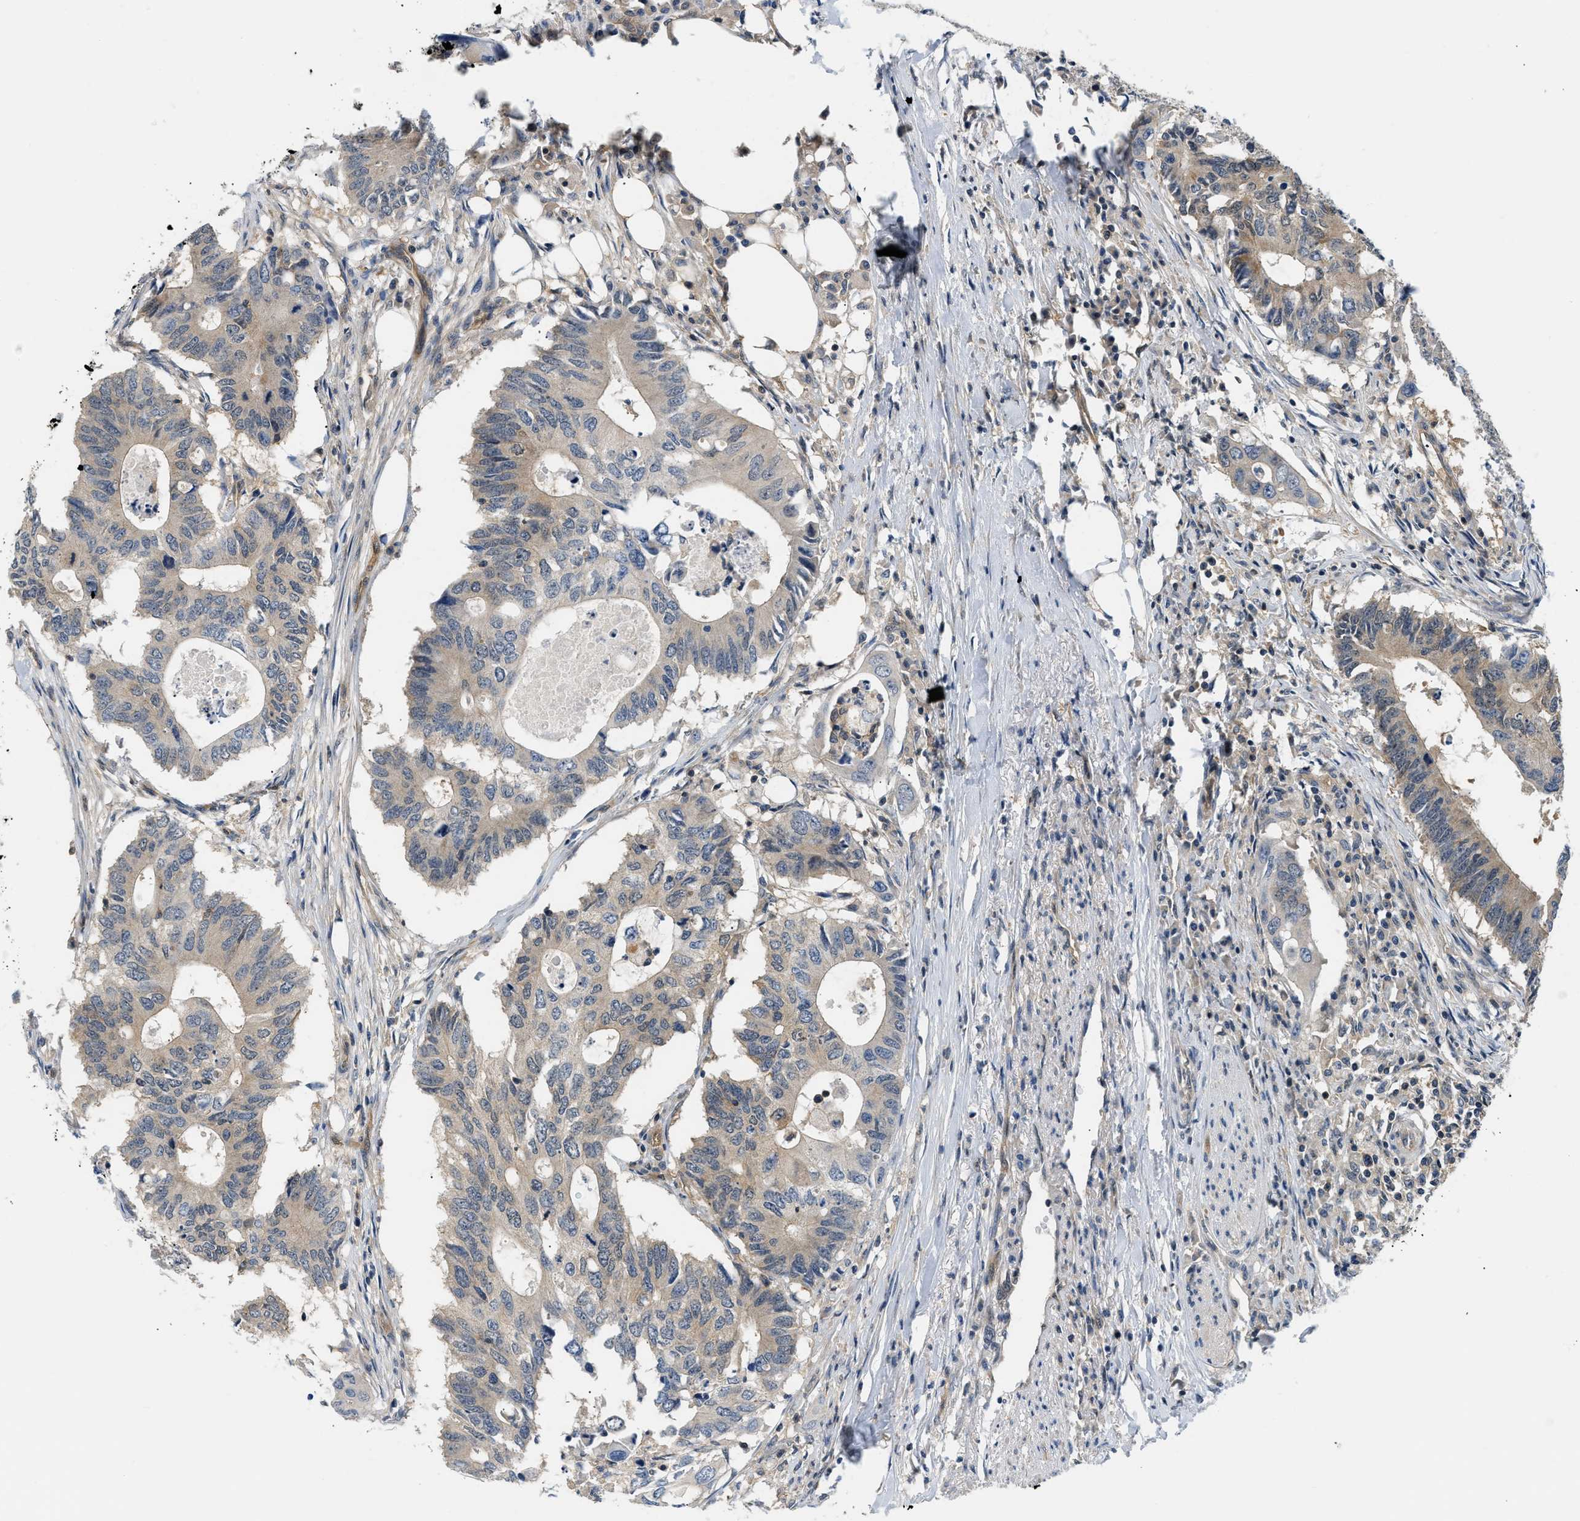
{"staining": {"intensity": "weak", "quantity": ">75%", "location": "cytoplasmic/membranous"}, "tissue": "colorectal cancer", "cell_type": "Tumor cells", "image_type": "cancer", "snomed": [{"axis": "morphology", "description": "Adenocarcinoma, NOS"}, {"axis": "topography", "description": "Colon"}], "caption": "Adenocarcinoma (colorectal) stained for a protein demonstrates weak cytoplasmic/membranous positivity in tumor cells.", "gene": "EIF4EBP2", "patient": {"sex": "male", "age": 71}}